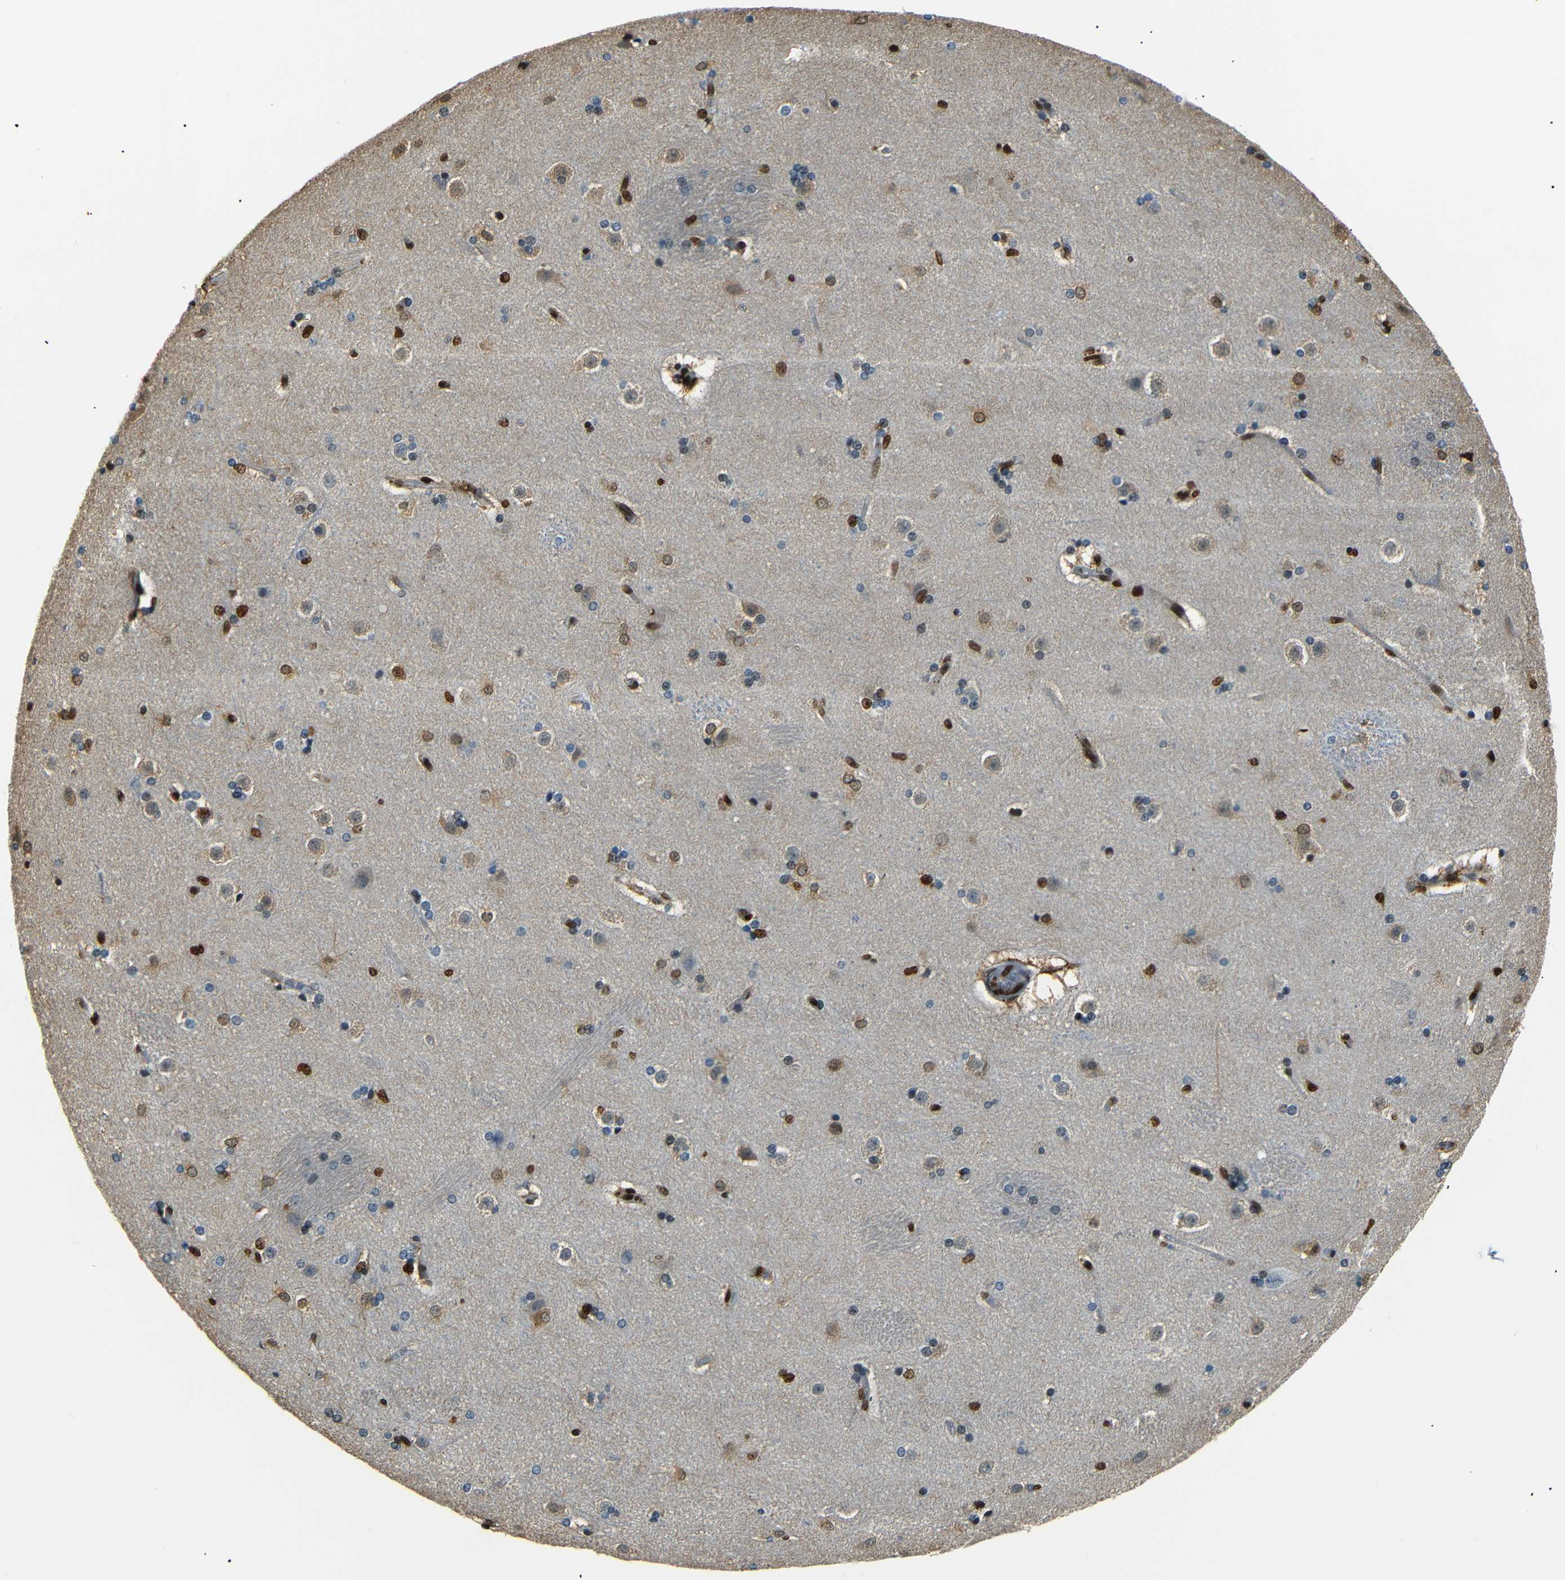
{"staining": {"intensity": "strong", "quantity": "25%-75%", "location": "nuclear"}, "tissue": "caudate", "cell_type": "Glial cells", "image_type": "normal", "snomed": [{"axis": "morphology", "description": "Normal tissue, NOS"}, {"axis": "topography", "description": "Lateral ventricle wall"}], "caption": "Human caudate stained for a protein (brown) demonstrates strong nuclear positive positivity in approximately 25%-75% of glial cells.", "gene": "HMGN1", "patient": {"sex": "female", "age": 19}}